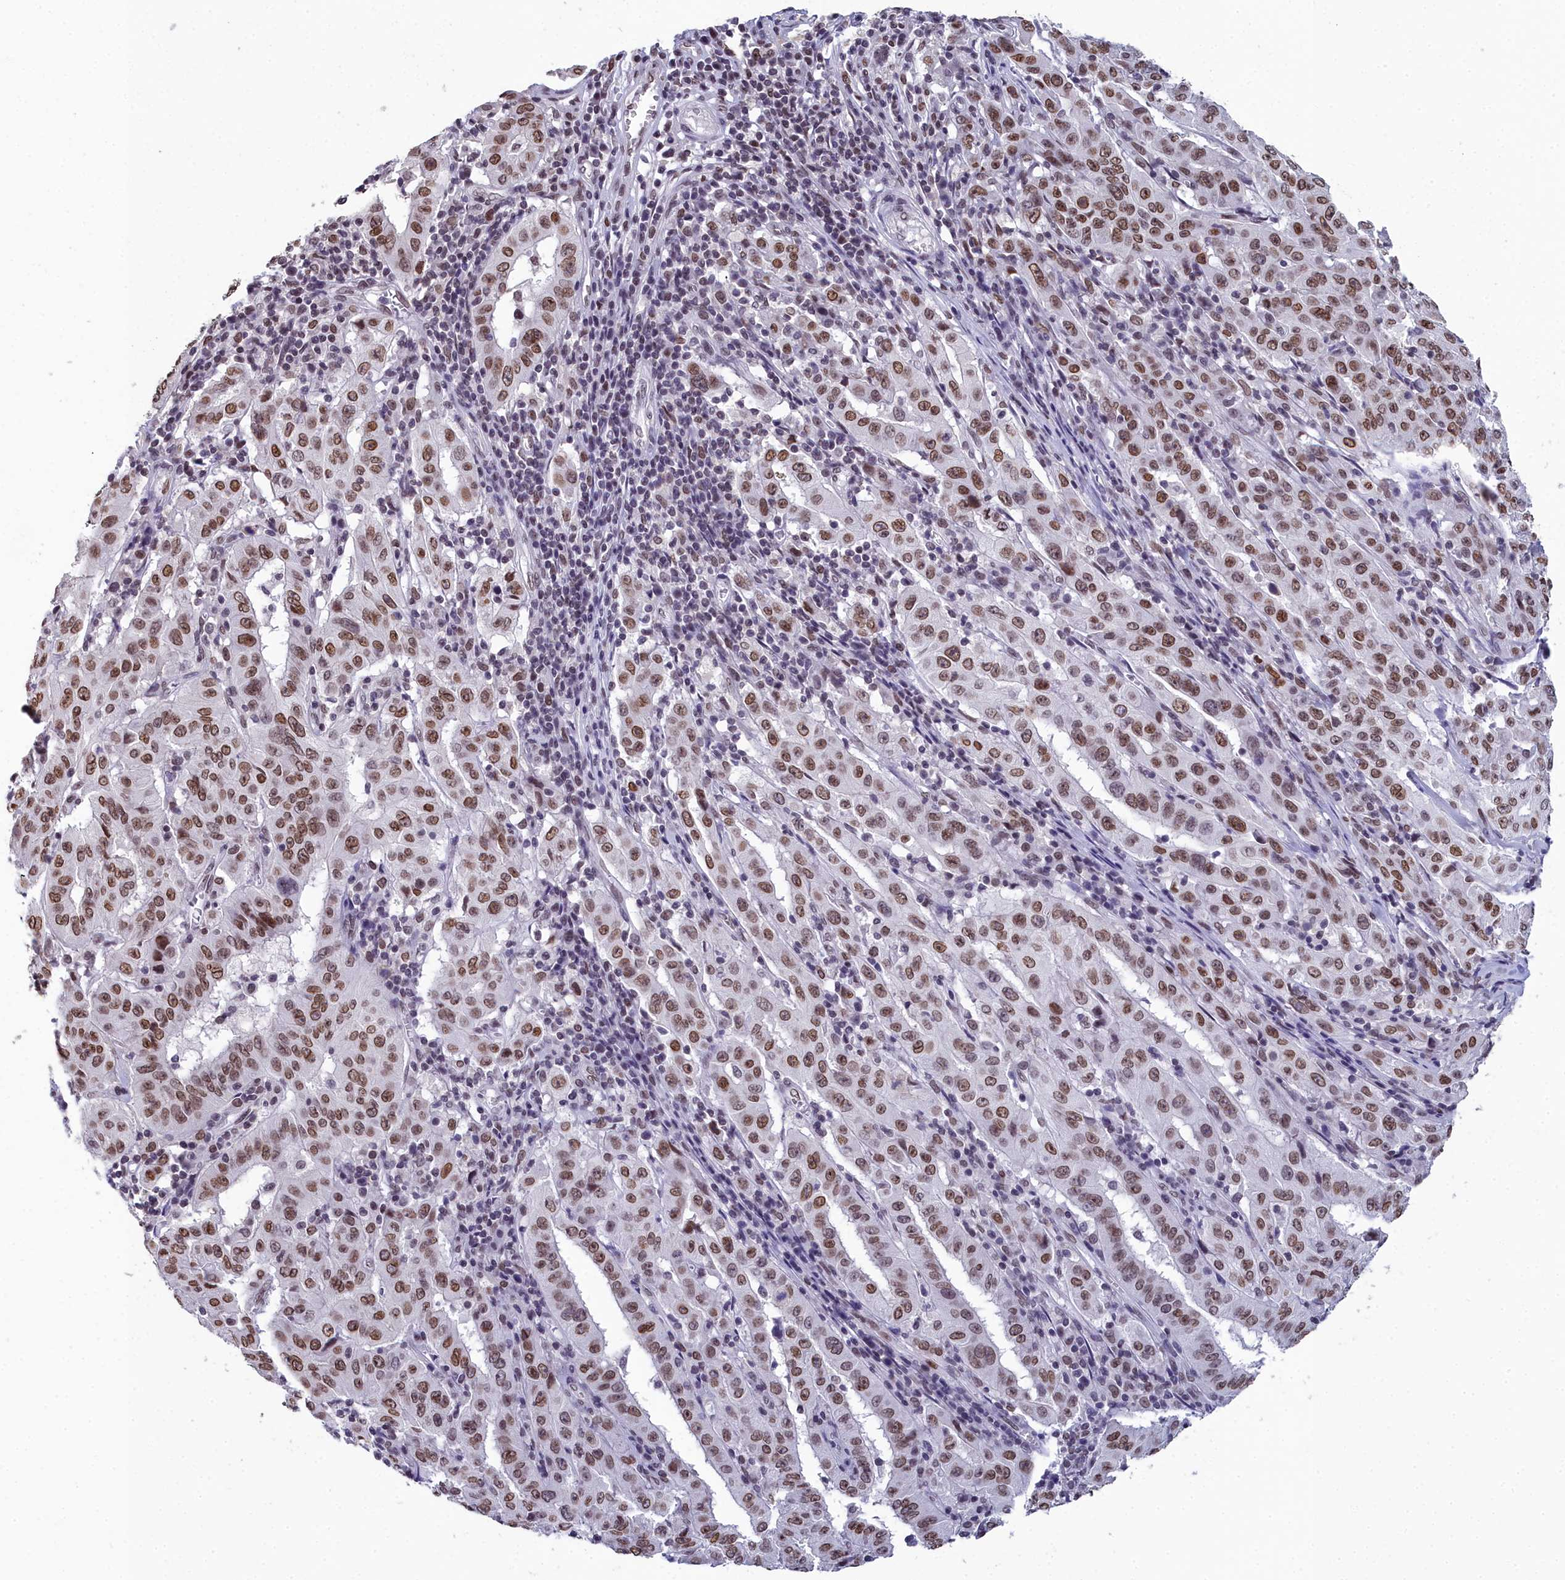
{"staining": {"intensity": "moderate", "quantity": ">75%", "location": "nuclear"}, "tissue": "pancreatic cancer", "cell_type": "Tumor cells", "image_type": "cancer", "snomed": [{"axis": "morphology", "description": "Adenocarcinoma, NOS"}, {"axis": "topography", "description": "Pancreas"}], "caption": "Protein staining reveals moderate nuclear expression in about >75% of tumor cells in adenocarcinoma (pancreatic). The protein of interest is stained brown, and the nuclei are stained in blue (DAB IHC with brightfield microscopy, high magnification).", "gene": "CCDC97", "patient": {"sex": "male", "age": 63}}